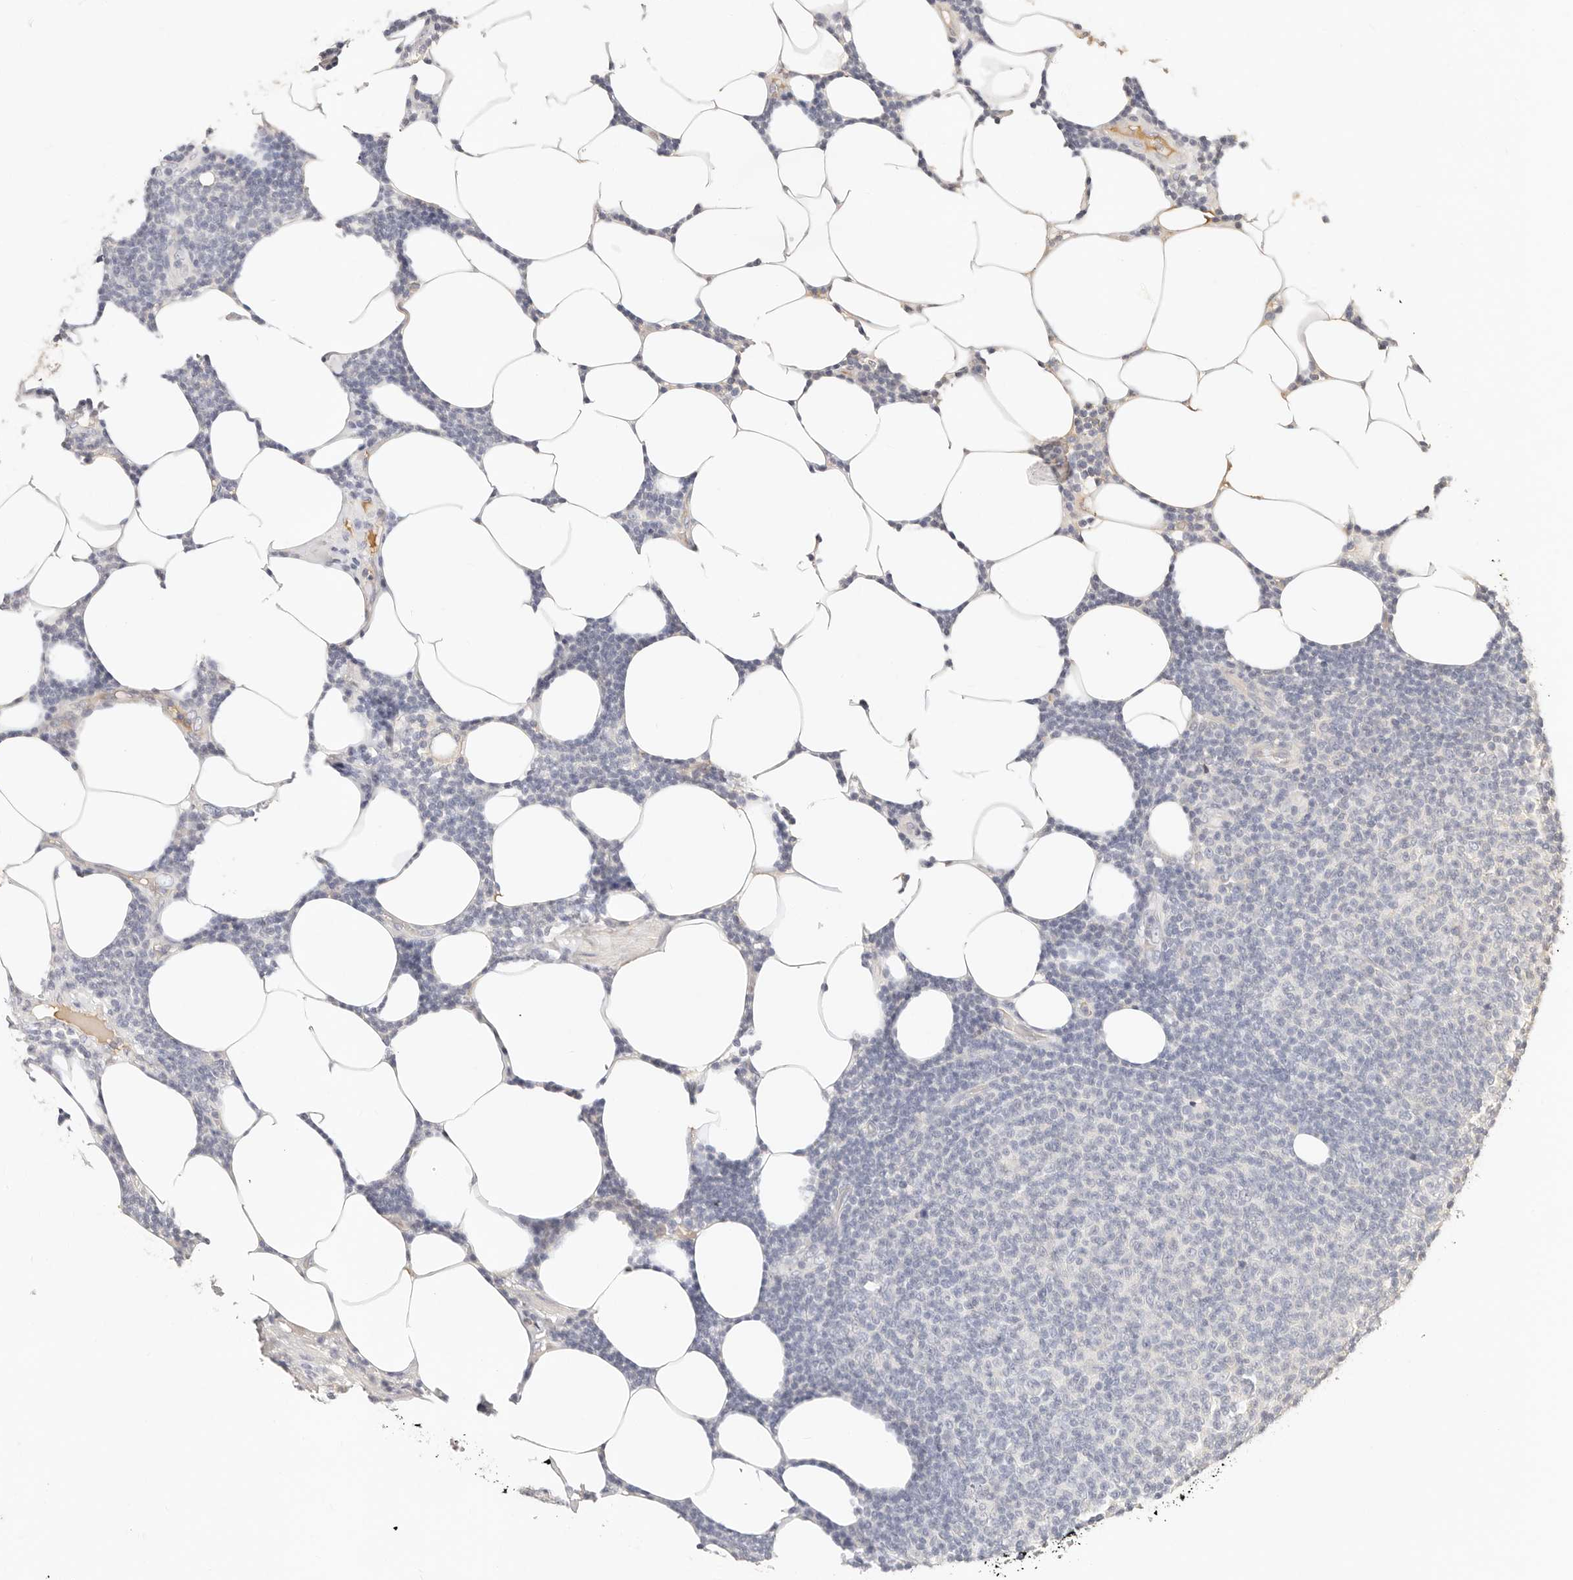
{"staining": {"intensity": "negative", "quantity": "none", "location": "none"}, "tissue": "lymphoma", "cell_type": "Tumor cells", "image_type": "cancer", "snomed": [{"axis": "morphology", "description": "Malignant lymphoma, non-Hodgkin's type, Low grade"}, {"axis": "topography", "description": "Lymph node"}], "caption": "Low-grade malignant lymphoma, non-Hodgkin's type was stained to show a protein in brown. There is no significant expression in tumor cells.", "gene": "CXADR", "patient": {"sex": "male", "age": 66}}